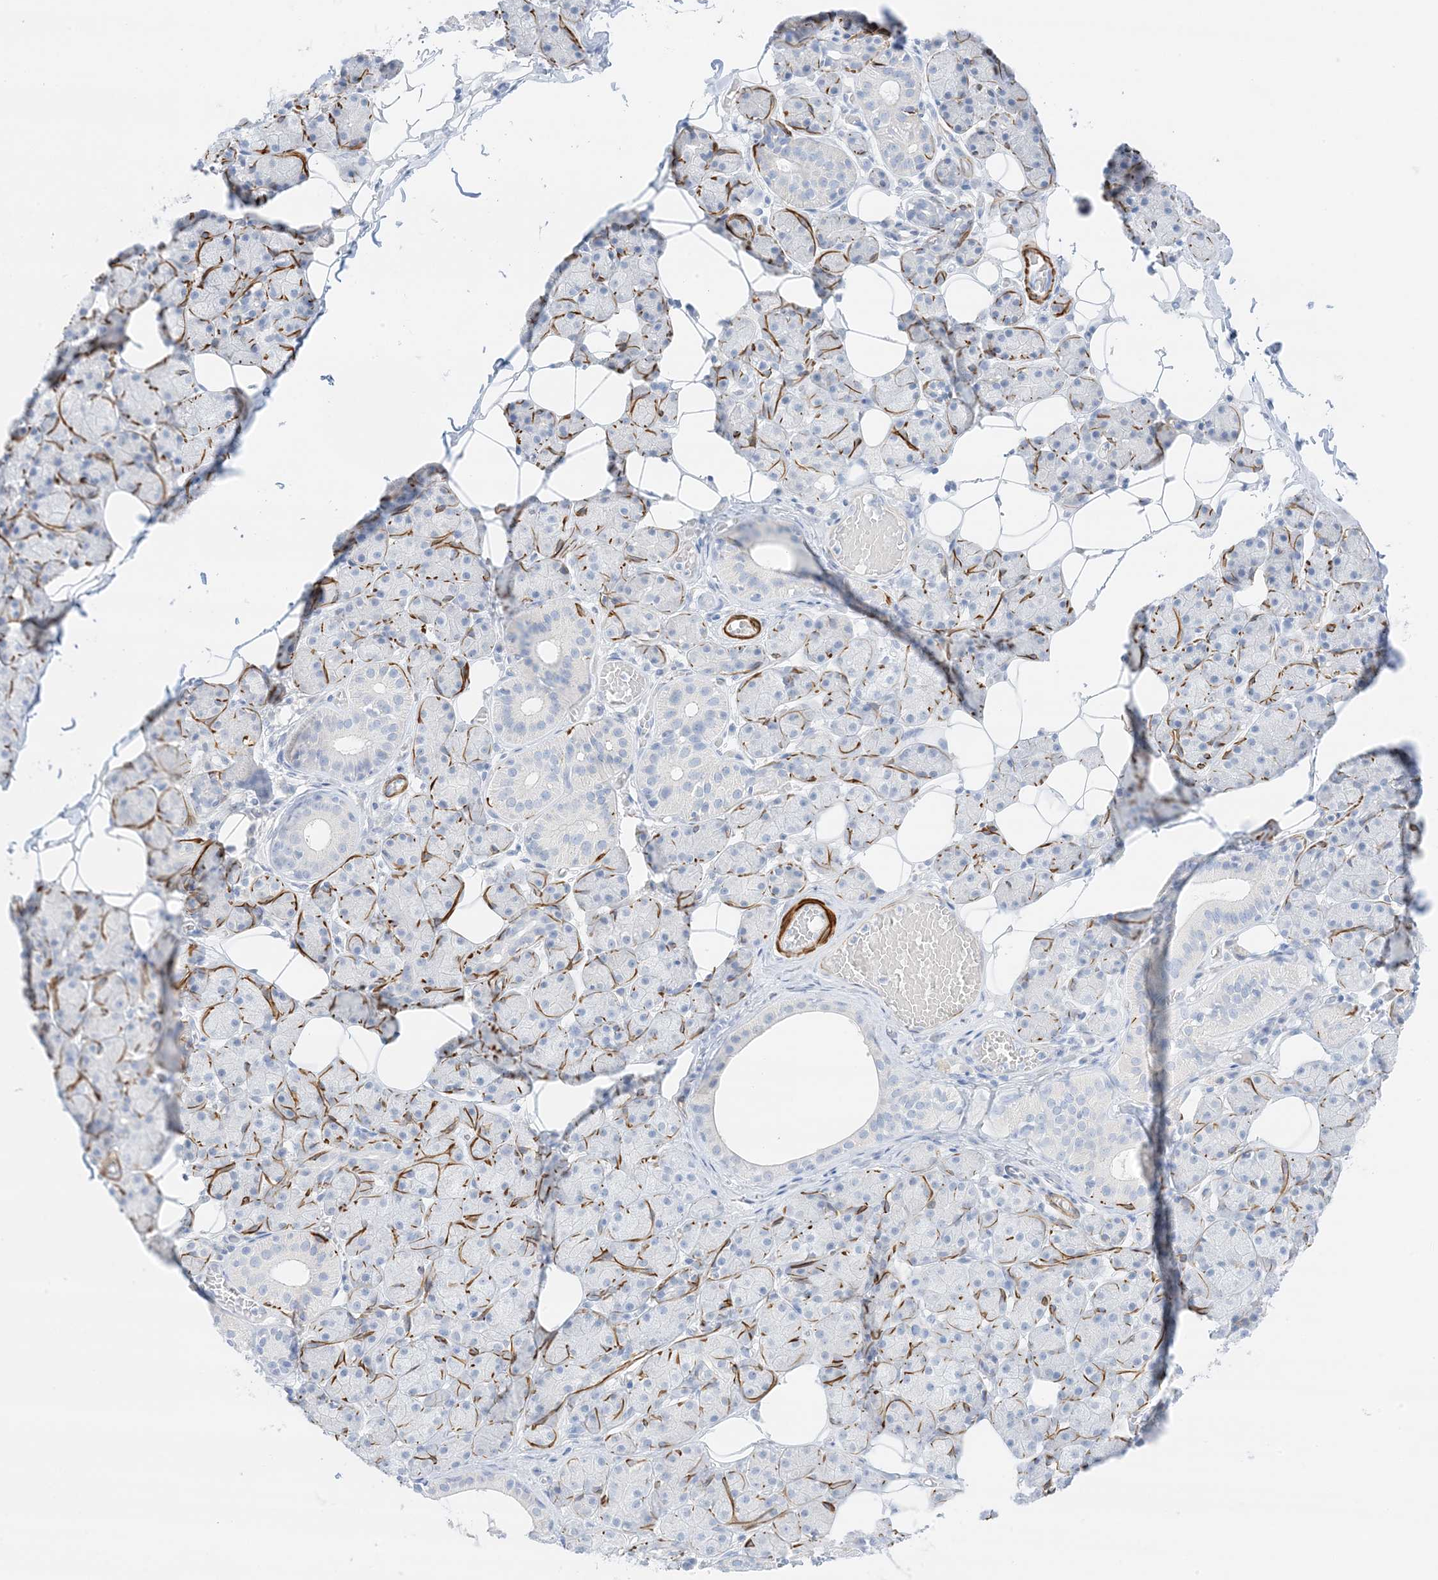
{"staining": {"intensity": "negative", "quantity": "none", "location": "none"}, "tissue": "salivary gland", "cell_type": "Glandular cells", "image_type": "normal", "snomed": [{"axis": "morphology", "description": "Normal tissue, NOS"}, {"axis": "topography", "description": "Salivary gland"}], "caption": "Human salivary gland stained for a protein using IHC displays no staining in glandular cells.", "gene": "SLC22A13", "patient": {"sex": "female", "age": 33}}